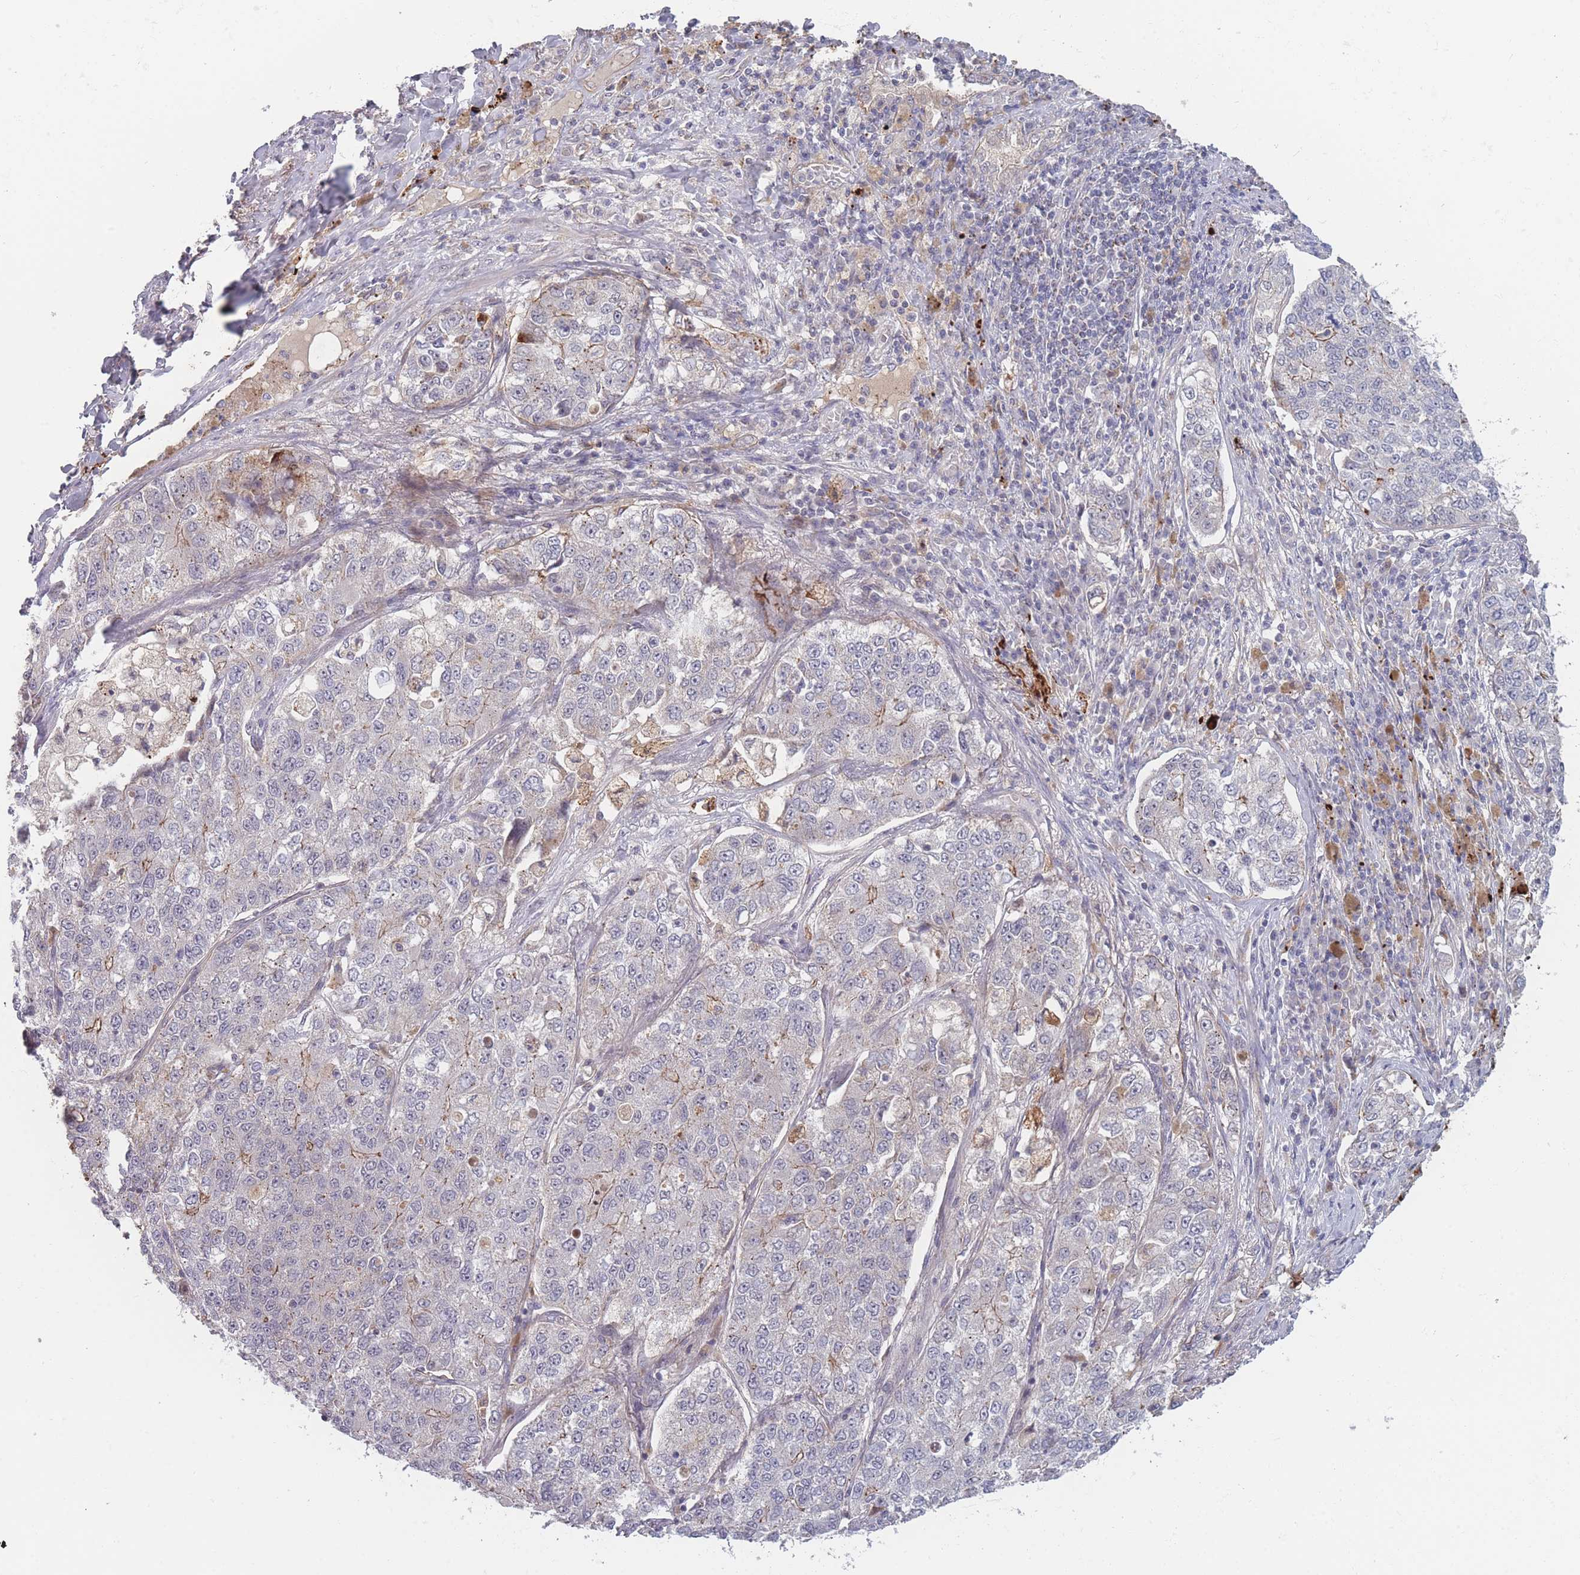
{"staining": {"intensity": "weak", "quantity": "<25%", "location": "cytoplasmic/membranous"}, "tissue": "lung cancer", "cell_type": "Tumor cells", "image_type": "cancer", "snomed": [{"axis": "morphology", "description": "Adenocarcinoma, NOS"}, {"axis": "topography", "description": "Lung"}], "caption": "Human lung cancer stained for a protein using immunohistochemistry demonstrates no staining in tumor cells.", "gene": "TMEM232", "patient": {"sex": "male", "age": 49}}